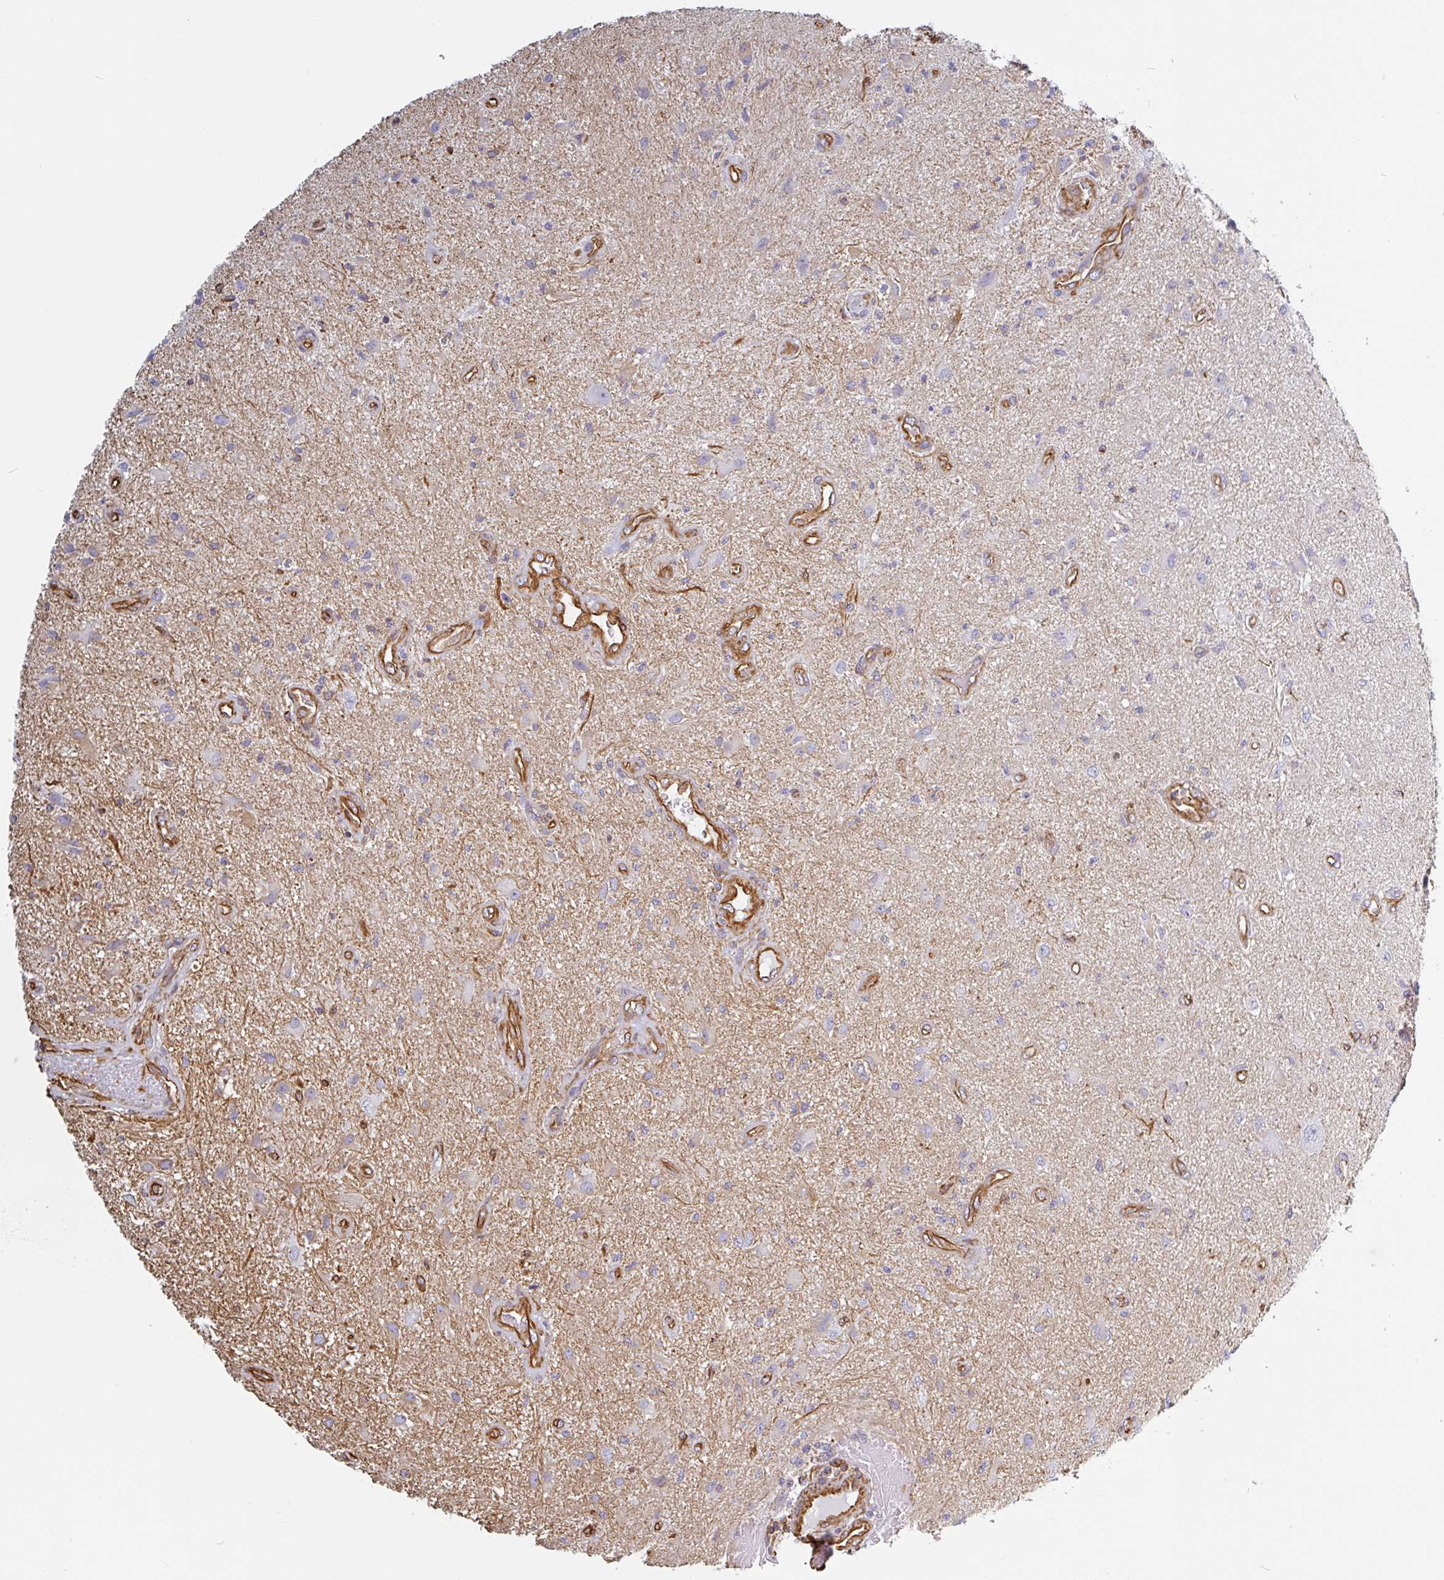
{"staining": {"intensity": "negative", "quantity": "none", "location": "none"}, "tissue": "glioma", "cell_type": "Tumor cells", "image_type": "cancer", "snomed": [{"axis": "morphology", "description": "Glioma, malignant, High grade"}, {"axis": "topography", "description": "Brain"}], "caption": "Immunohistochemistry photomicrograph of neoplastic tissue: human glioma stained with DAB displays no significant protein staining in tumor cells. (DAB (3,3'-diaminobenzidine) IHC visualized using brightfield microscopy, high magnification).", "gene": "PPFIA1", "patient": {"sex": "male", "age": 67}}